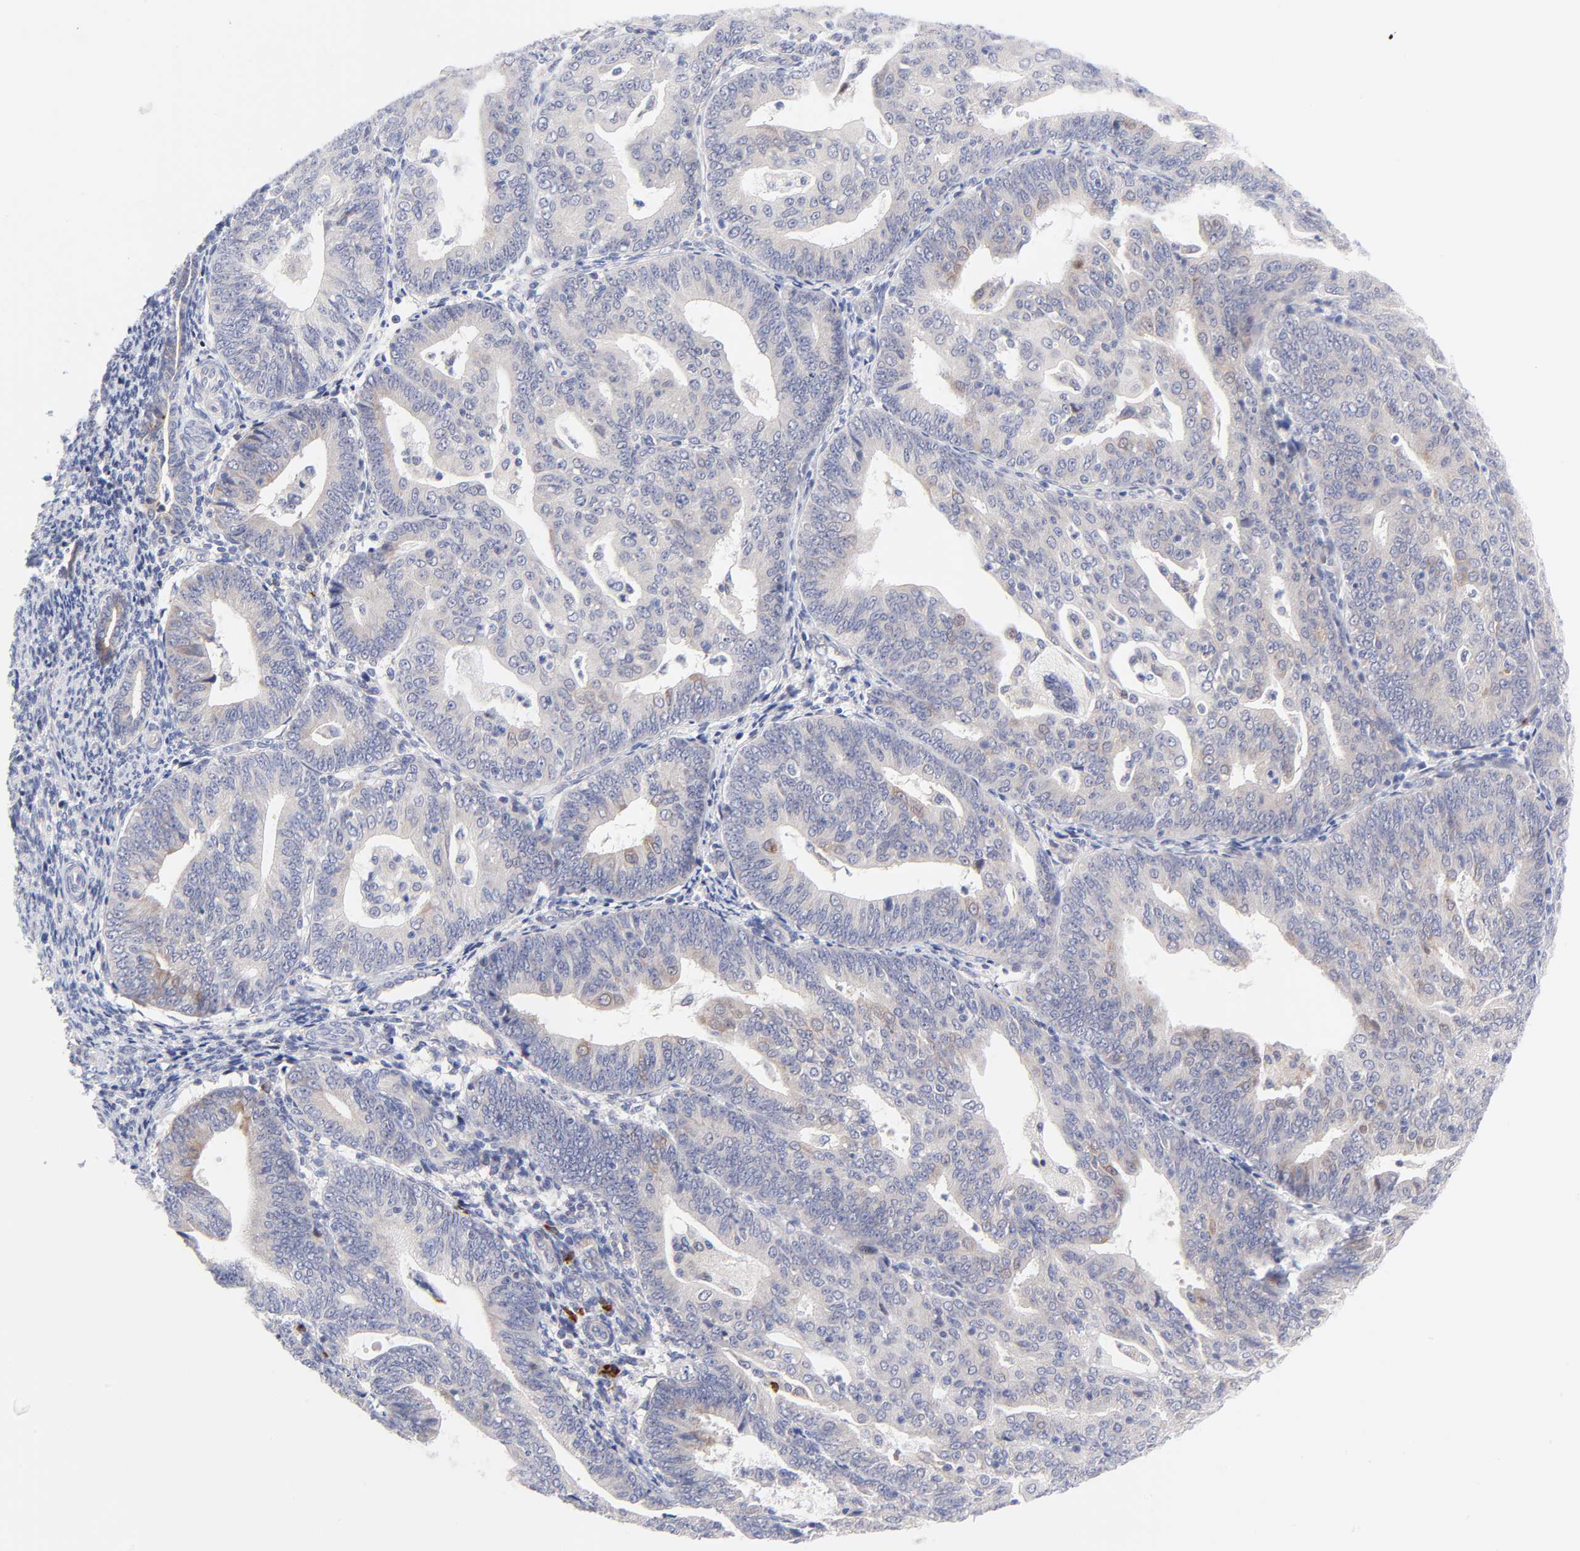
{"staining": {"intensity": "weak", "quantity": ">75%", "location": "cytoplasmic/membranous"}, "tissue": "endometrial cancer", "cell_type": "Tumor cells", "image_type": "cancer", "snomed": [{"axis": "morphology", "description": "Adenocarcinoma, NOS"}, {"axis": "topography", "description": "Endometrium"}], "caption": "Immunohistochemistry (DAB) staining of endometrial adenocarcinoma shows weak cytoplasmic/membranous protein expression in about >75% of tumor cells. The staining was performed using DAB to visualize the protein expression in brown, while the nuclei were stained in blue with hematoxylin (Magnification: 20x).", "gene": "AFF2", "patient": {"sex": "female", "age": 56}}